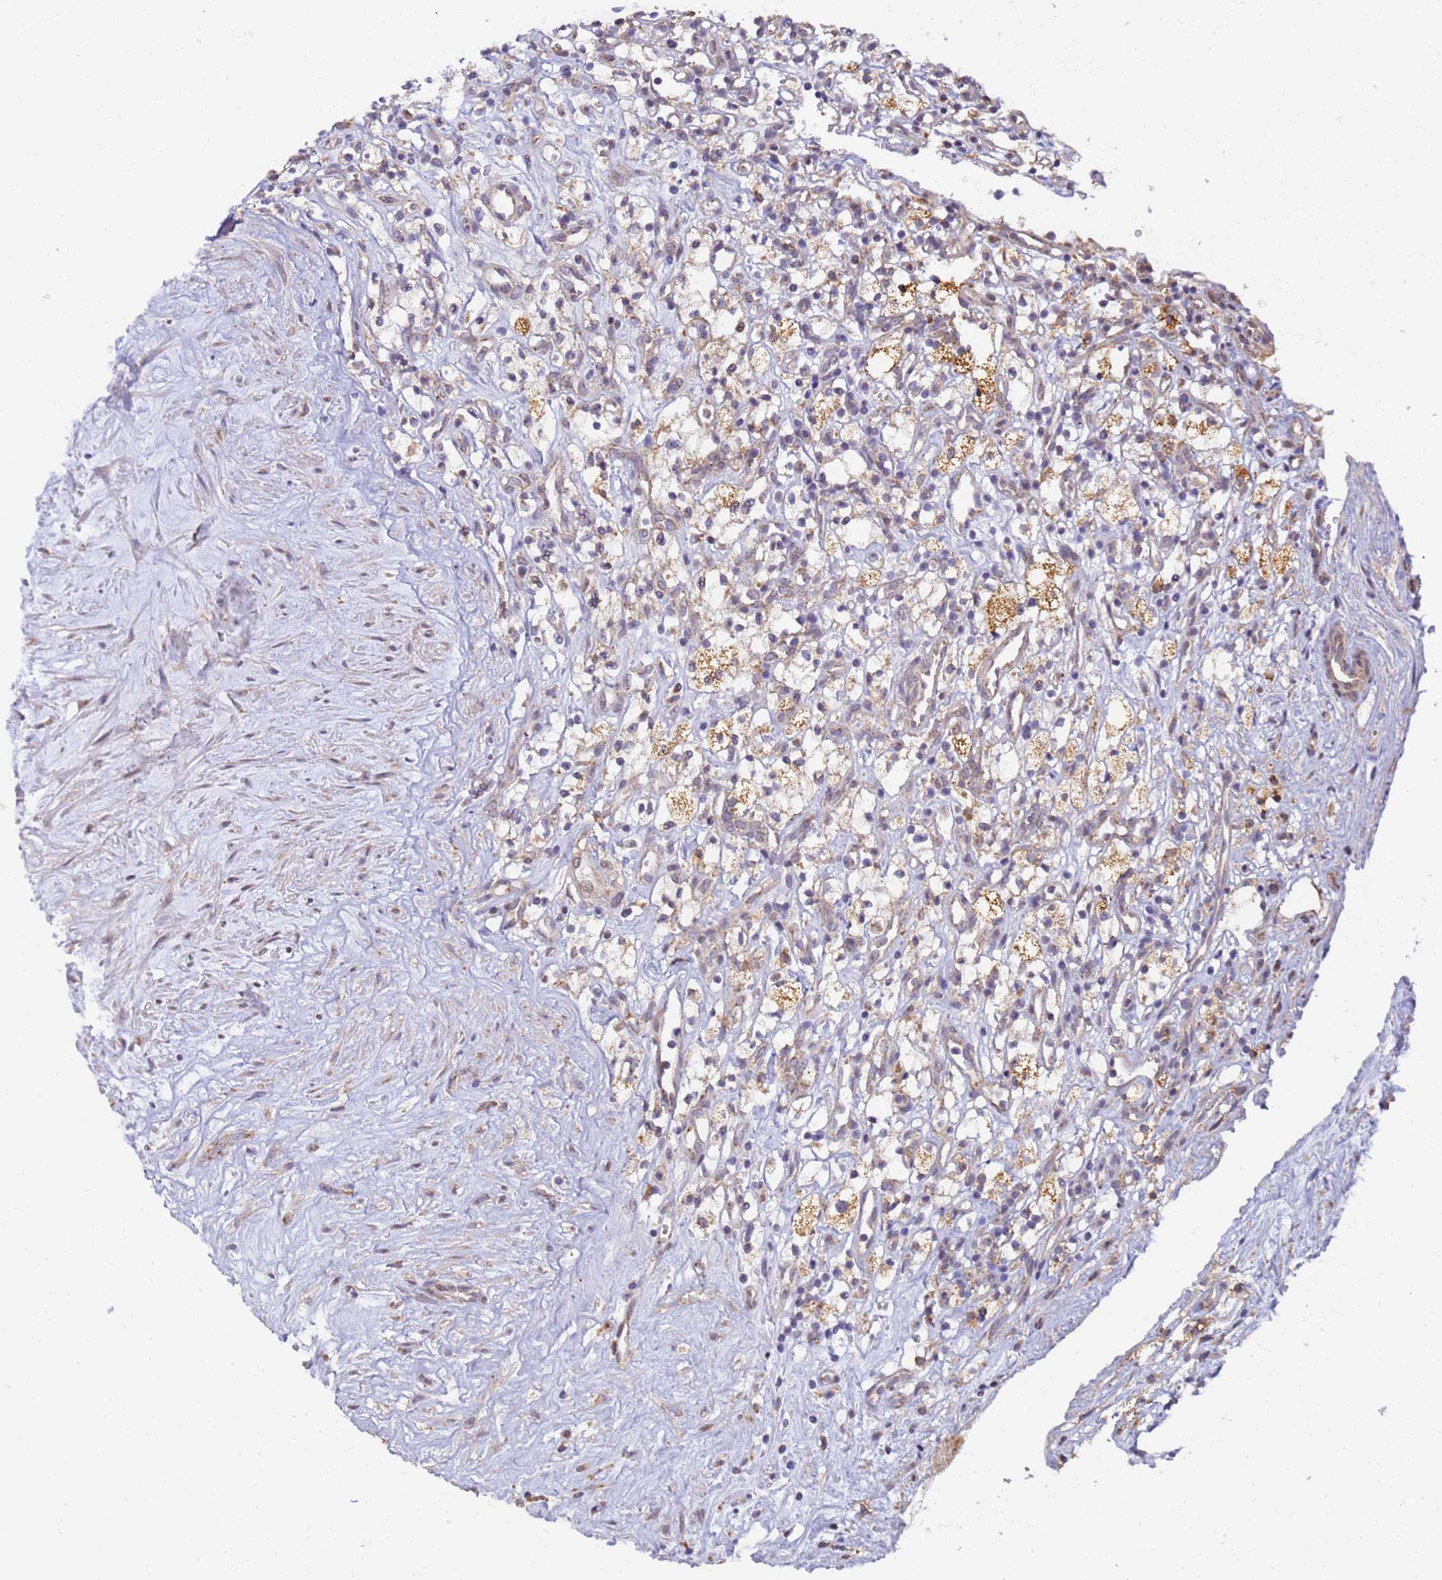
{"staining": {"intensity": "moderate", "quantity": "25%-75%", "location": "cytoplasmic/membranous"}, "tissue": "renal cancer", "cell_type": "Tumor cells", "image_type": "cancer", "snomed": [{"axis": "morphology", "description": "Adenocarcinoma, NOS"}, {"axis": "topography", "description": "Kidney"}], "caption": "This image displays immunohistochemistry staining of human renal cancer, with medium moderate cytoplasmic/membranous expression in about 25%-75% of tumor cells.", "gene": "RAPGEF3", "patient": {"sex": "male", "age": 59}}